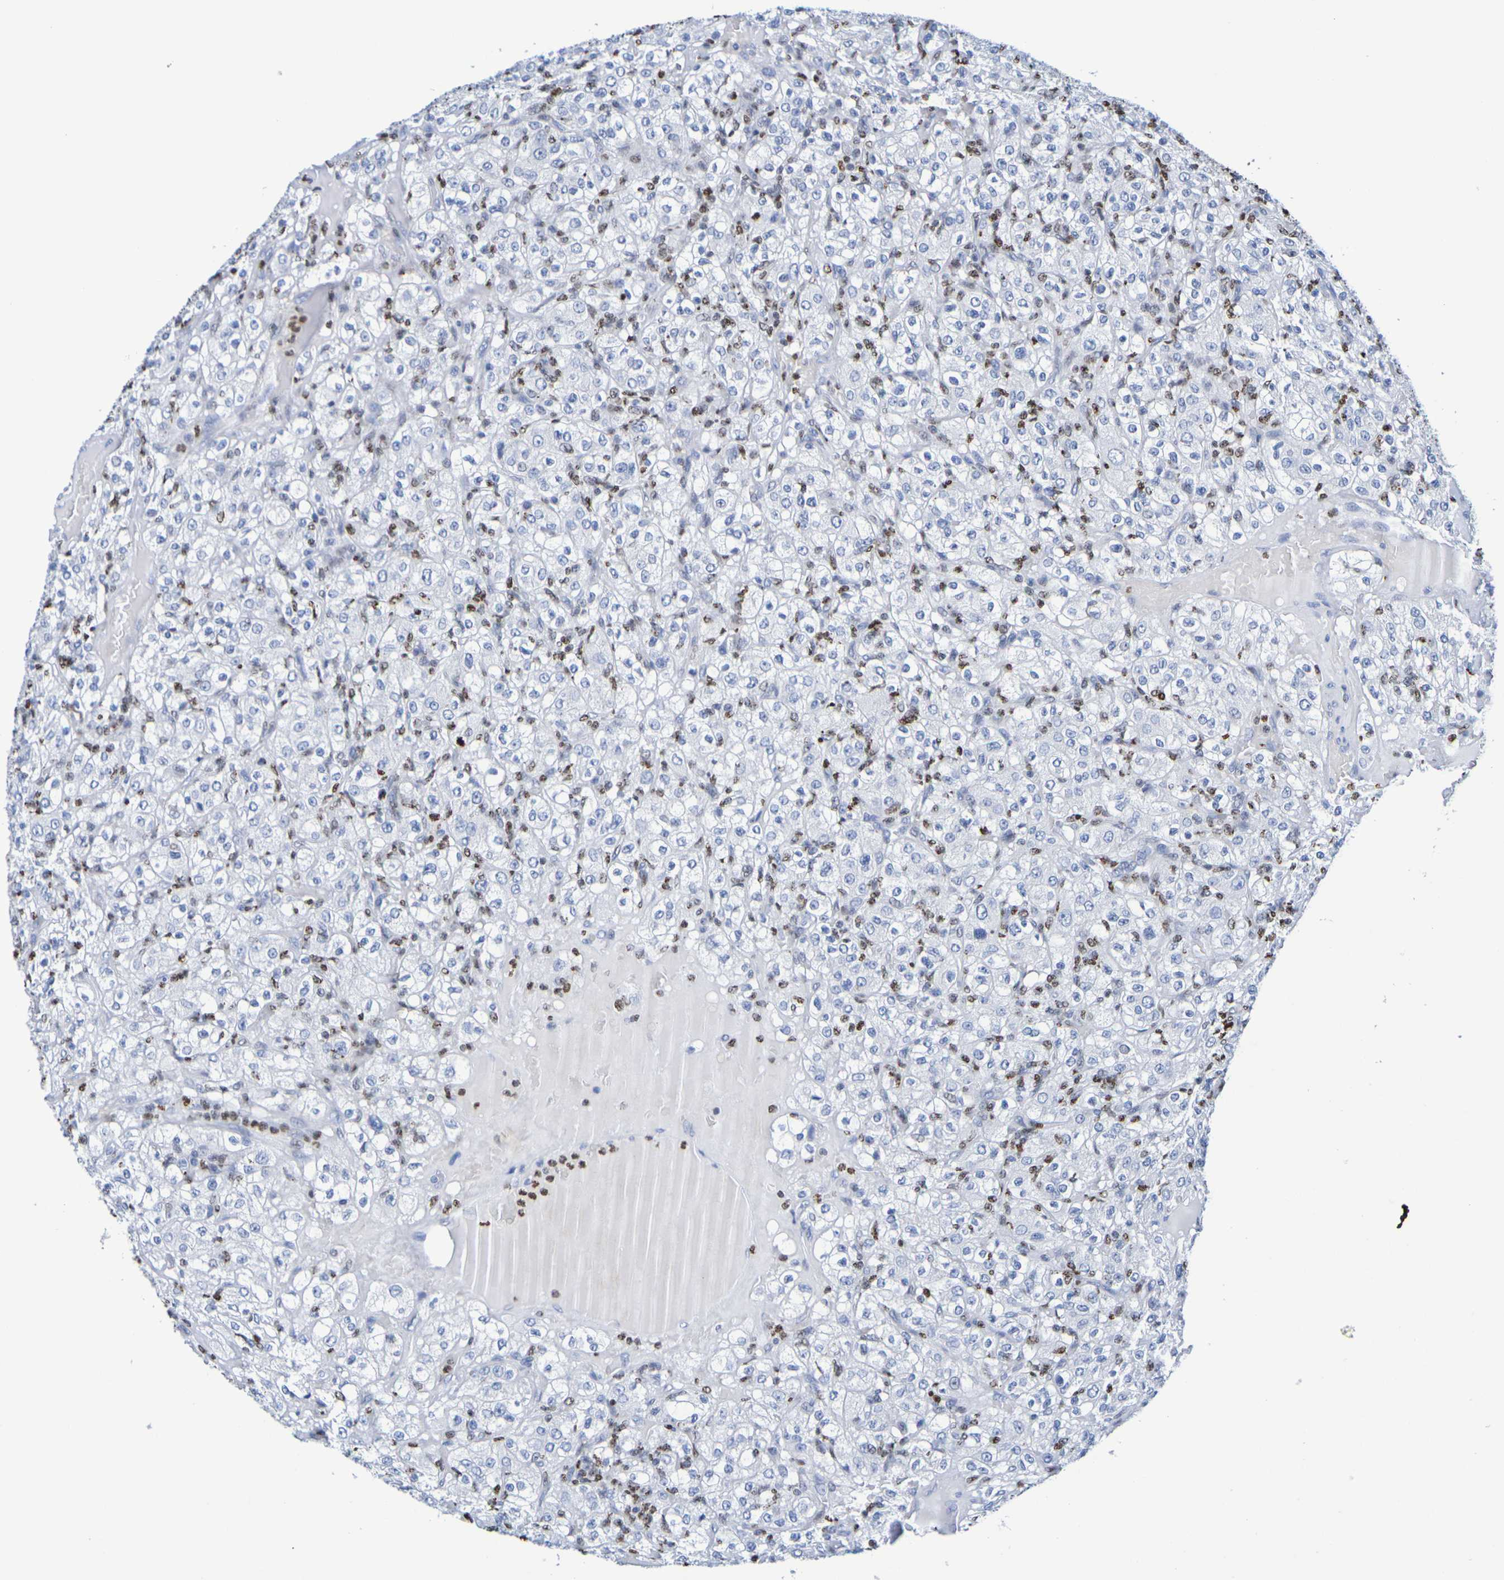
{"staining": {"intensity": "negative", "quantity": "none", "location": "none"}, "tissue": "renal cancer", "cell_type": "Tumor cells", "image_type": "cancer", "snomed": [{"axis": "morphology", "description": "Normal tissue, NOS"}, {"axis": "morphology", "description": "Adenocarcinoma, NOS"}, {"axis": "topography", "description": "Kidney"}], "caption": "Tumor cells are negative for brown protein staining in renal cancer (adenocarcinoma). (Brightfield microscopy of DAB (3,3'-diaminobenzidine) IHC at high magnification).", "gene": "H1-5", "patient": {"sex": "female", "age": 72}}